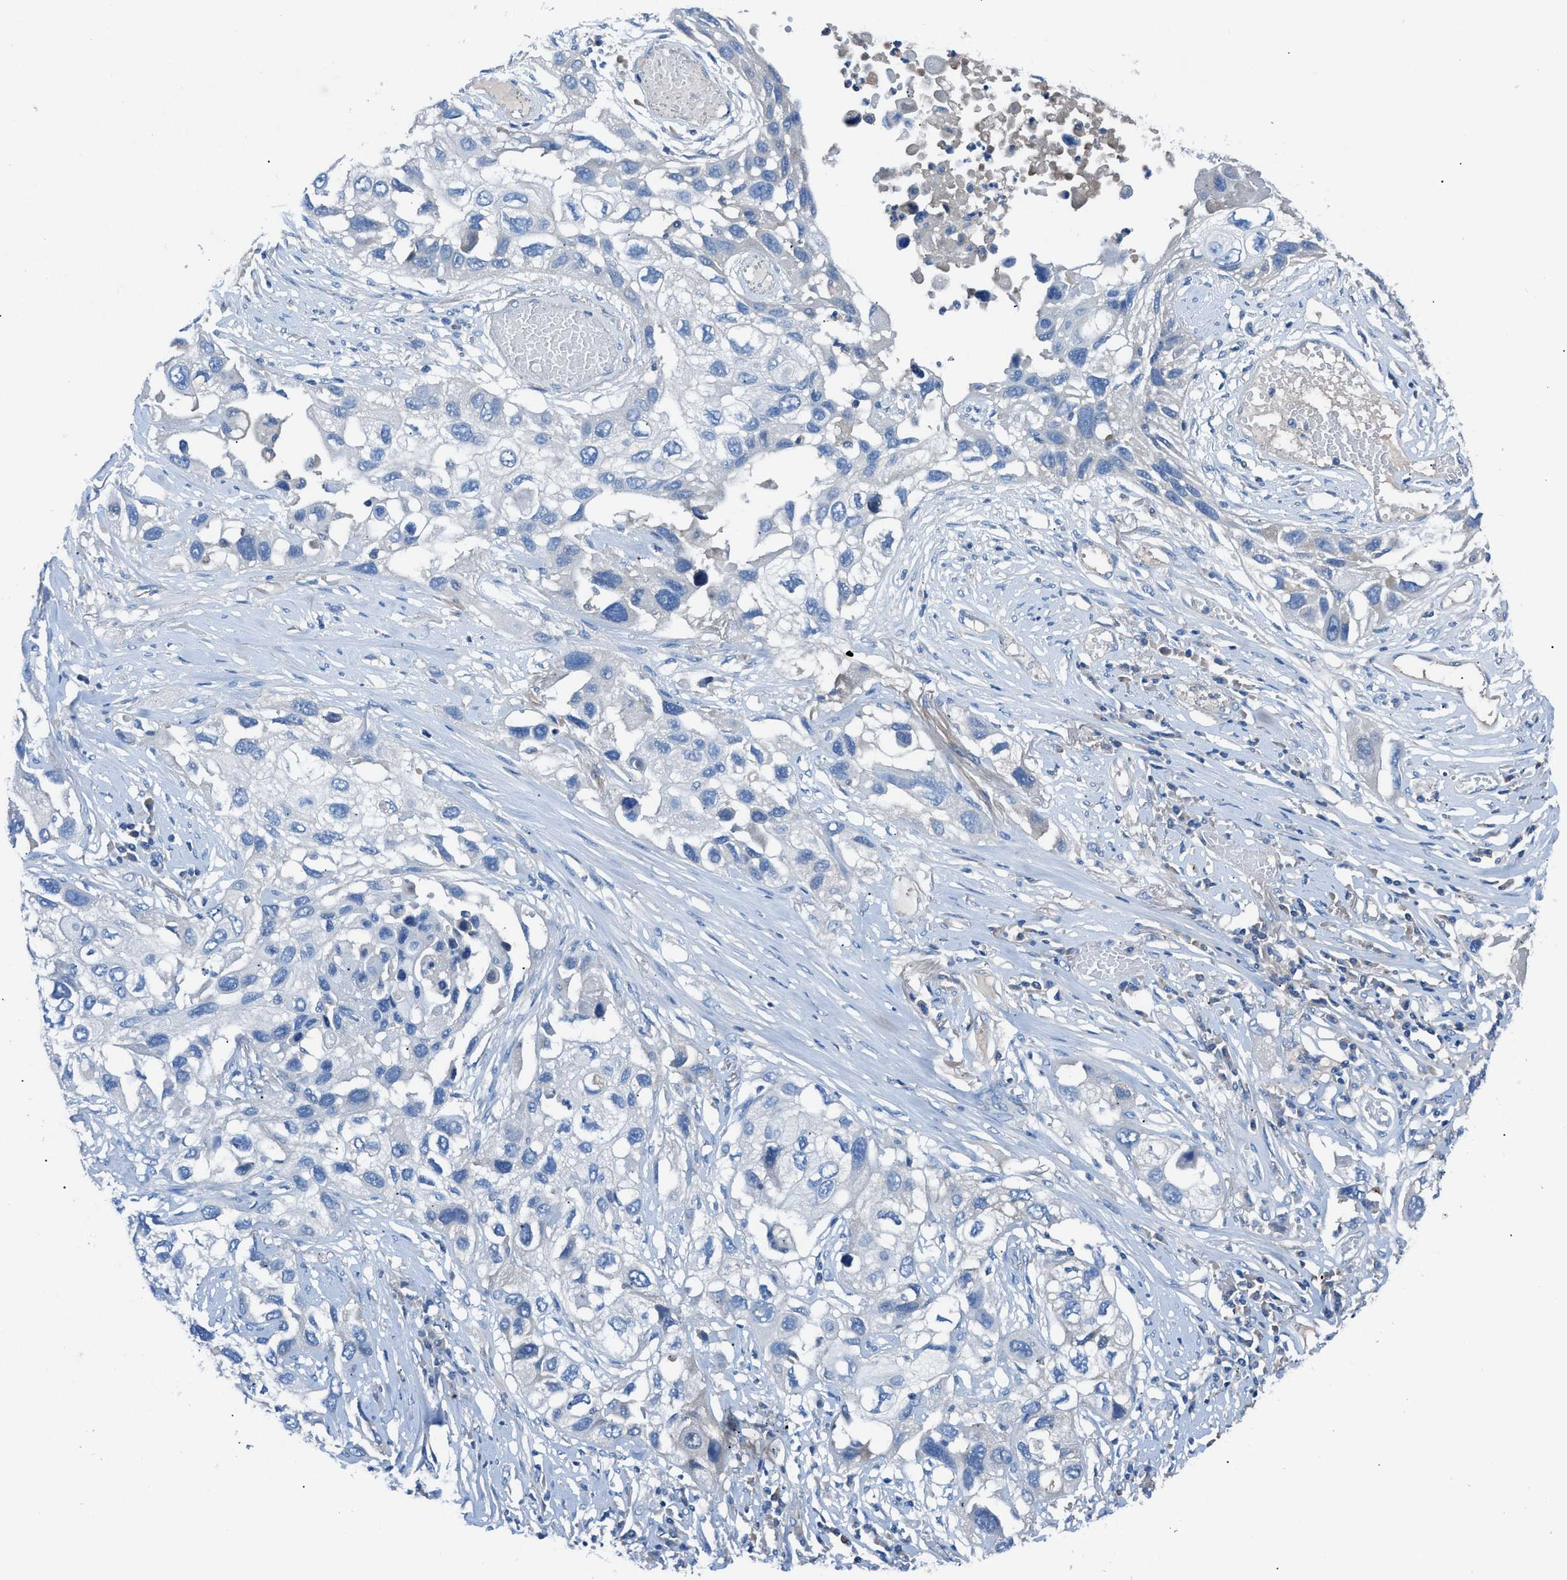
{"staining": {"intensity": "negative", "quantity": "none", "location": "none"}, "tissue": "lung cancer", "cell_type": "Tumor cells", "image_type": "cancer", "snomed": [{"axis": "morphology", "description": "Squamous cell carcinoma, NOS"}, {"axis": "topography", "description": "Lung"}], "caption": "Immunohistochemical staining of lung cancer (squamous cell carcinoma) shows no significant positivity in tumor cells.", "gene": "C5AR2", "patient": {"sex": "male", "age": 71}}